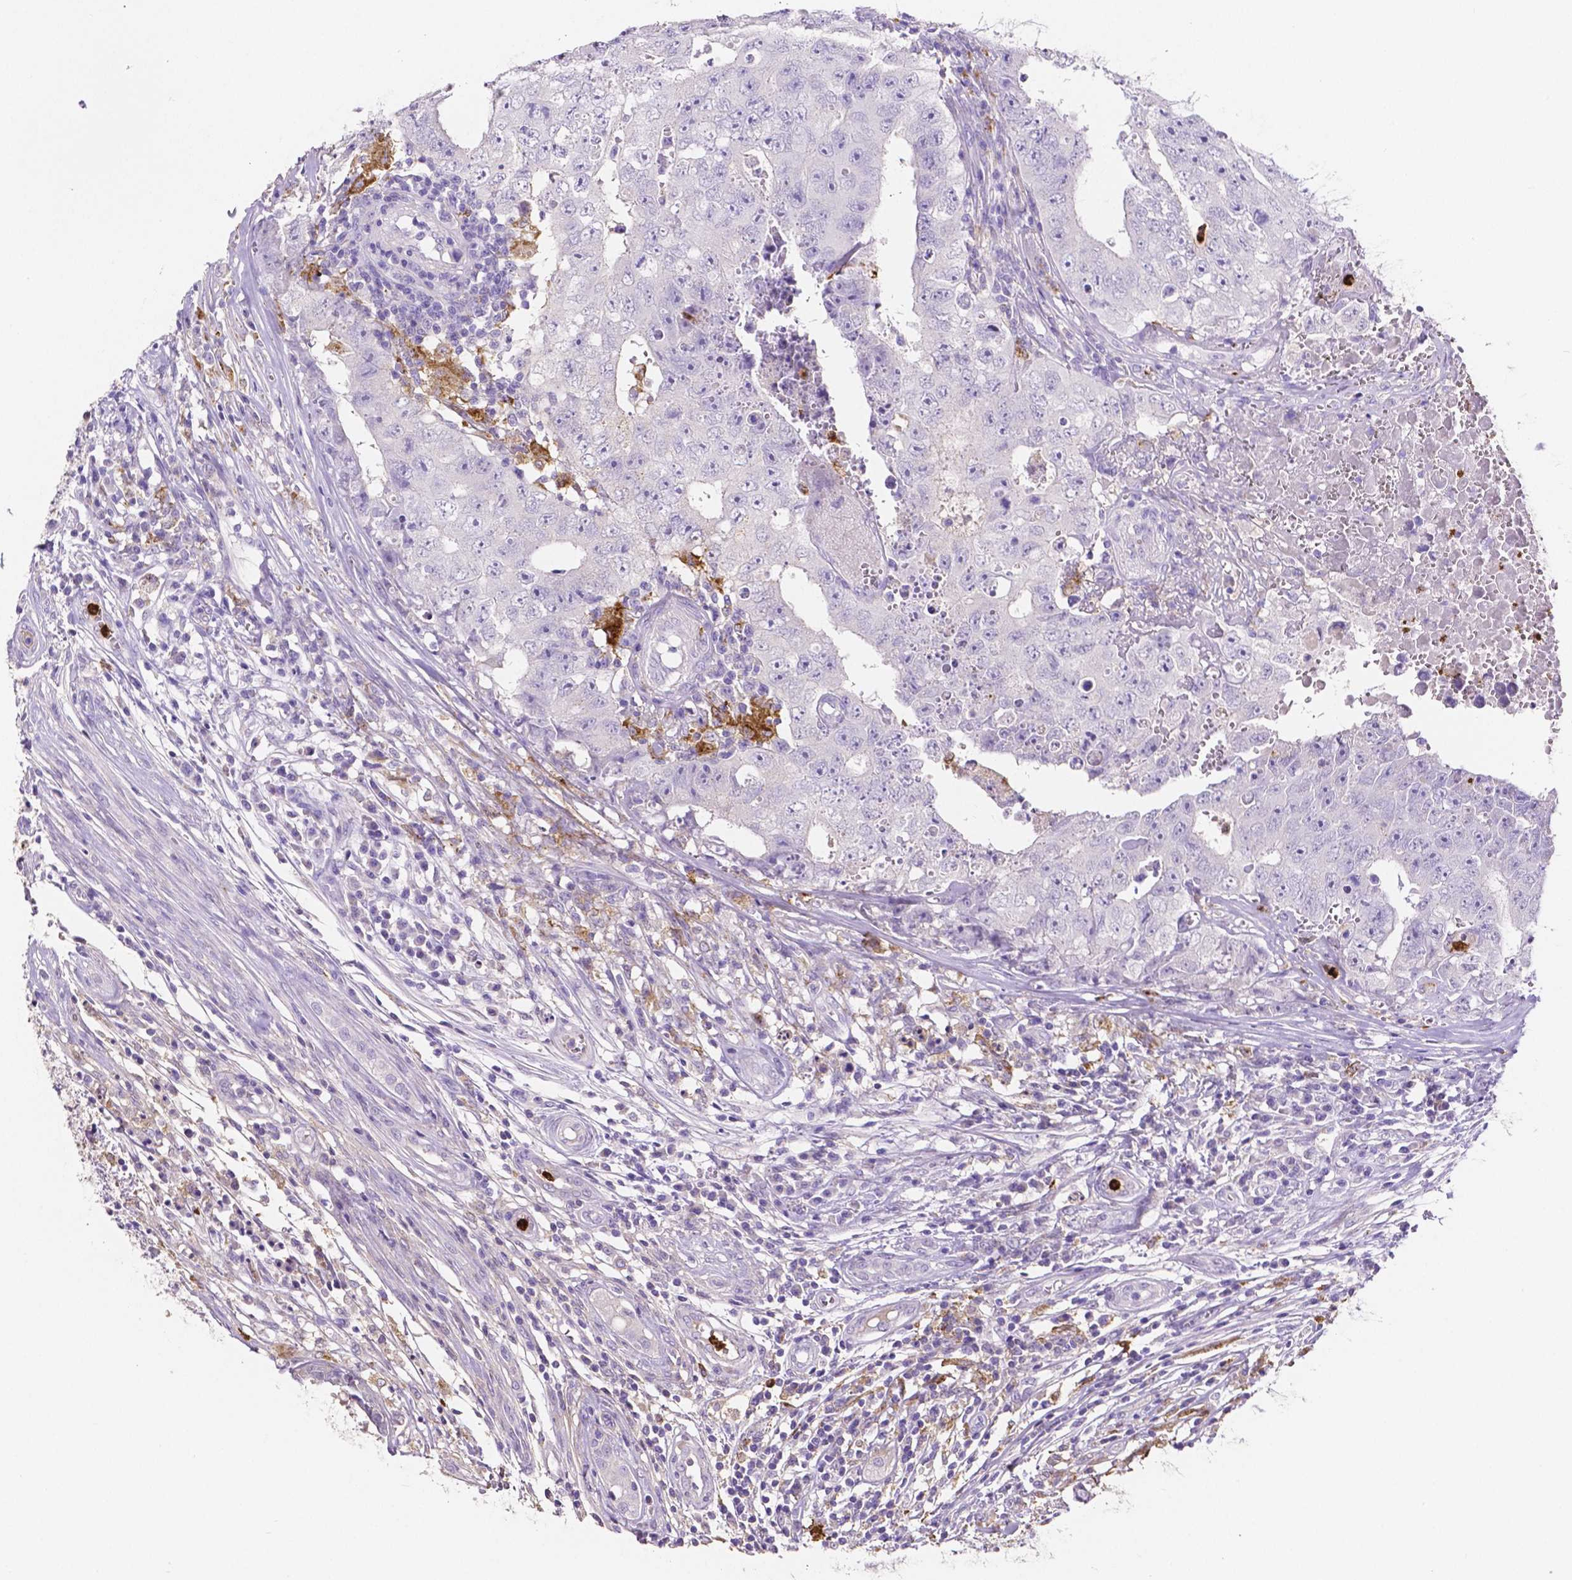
{"staining": {"intensity": "negative", "quantity": "none", "location": "none"}, "tissue": "testis cancer", "cell_type": "Tumor cells", "image_type": "cancer", "snomed": [{"axis": "morphology", "description": "Carcinoma, Embryonal, NOS"}, {"axis": "topography", "description": "Testis"}], "caption": "High magnification brightfield microscopy of testis cancer stained with DAB (3,3'-diaminobenzidine) (brown) and counterstained with hematoxylin (blue): tumor cells show no significant positivity. (Brightfield microscopy of DAB (3,3'-diaminobenzidine) IHC at high magnification).", "gene": "MMP9", "patient": {"sex": "male", "age": 36}}